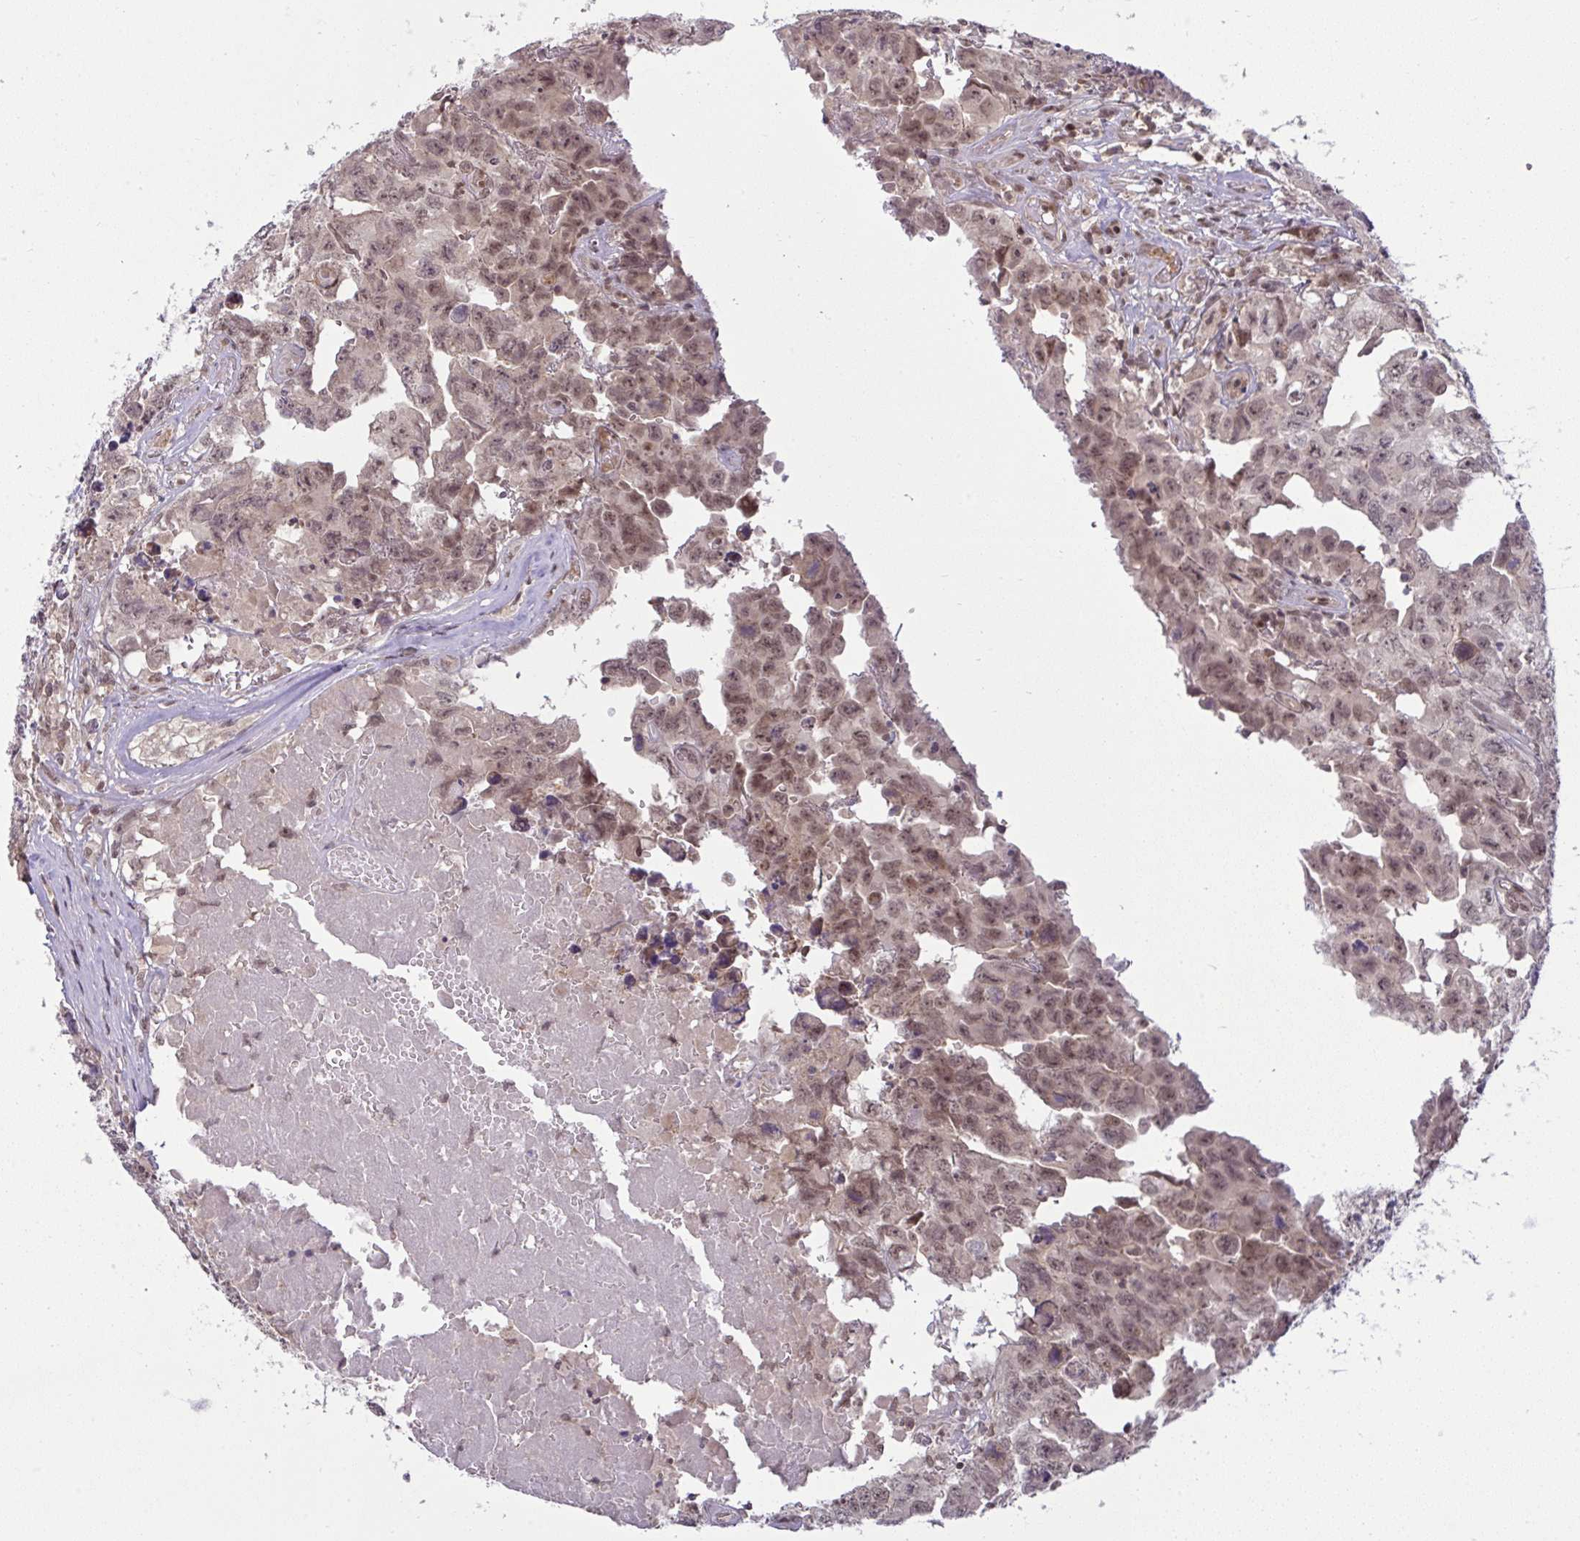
{"staining": {"intensity": "moderate", "quantity": ">75%", "location": "nuclear"}, "tissue": "testis cancer", "cell_type": "Tumor cells", "image_type": "cancer", "snomed": [{"axis": "morphology", "description": "Carcinoma, Embryonal, NOS"}, {"axis": "topography", "description": "Testis"}], "caption": "Testis cancer stained for a protein (brown) shows moderate nuclear positive expression in approximately >75% of tumor cells.", "gene": "KLF2", "patient": {"sex": "male", "age": 22}}